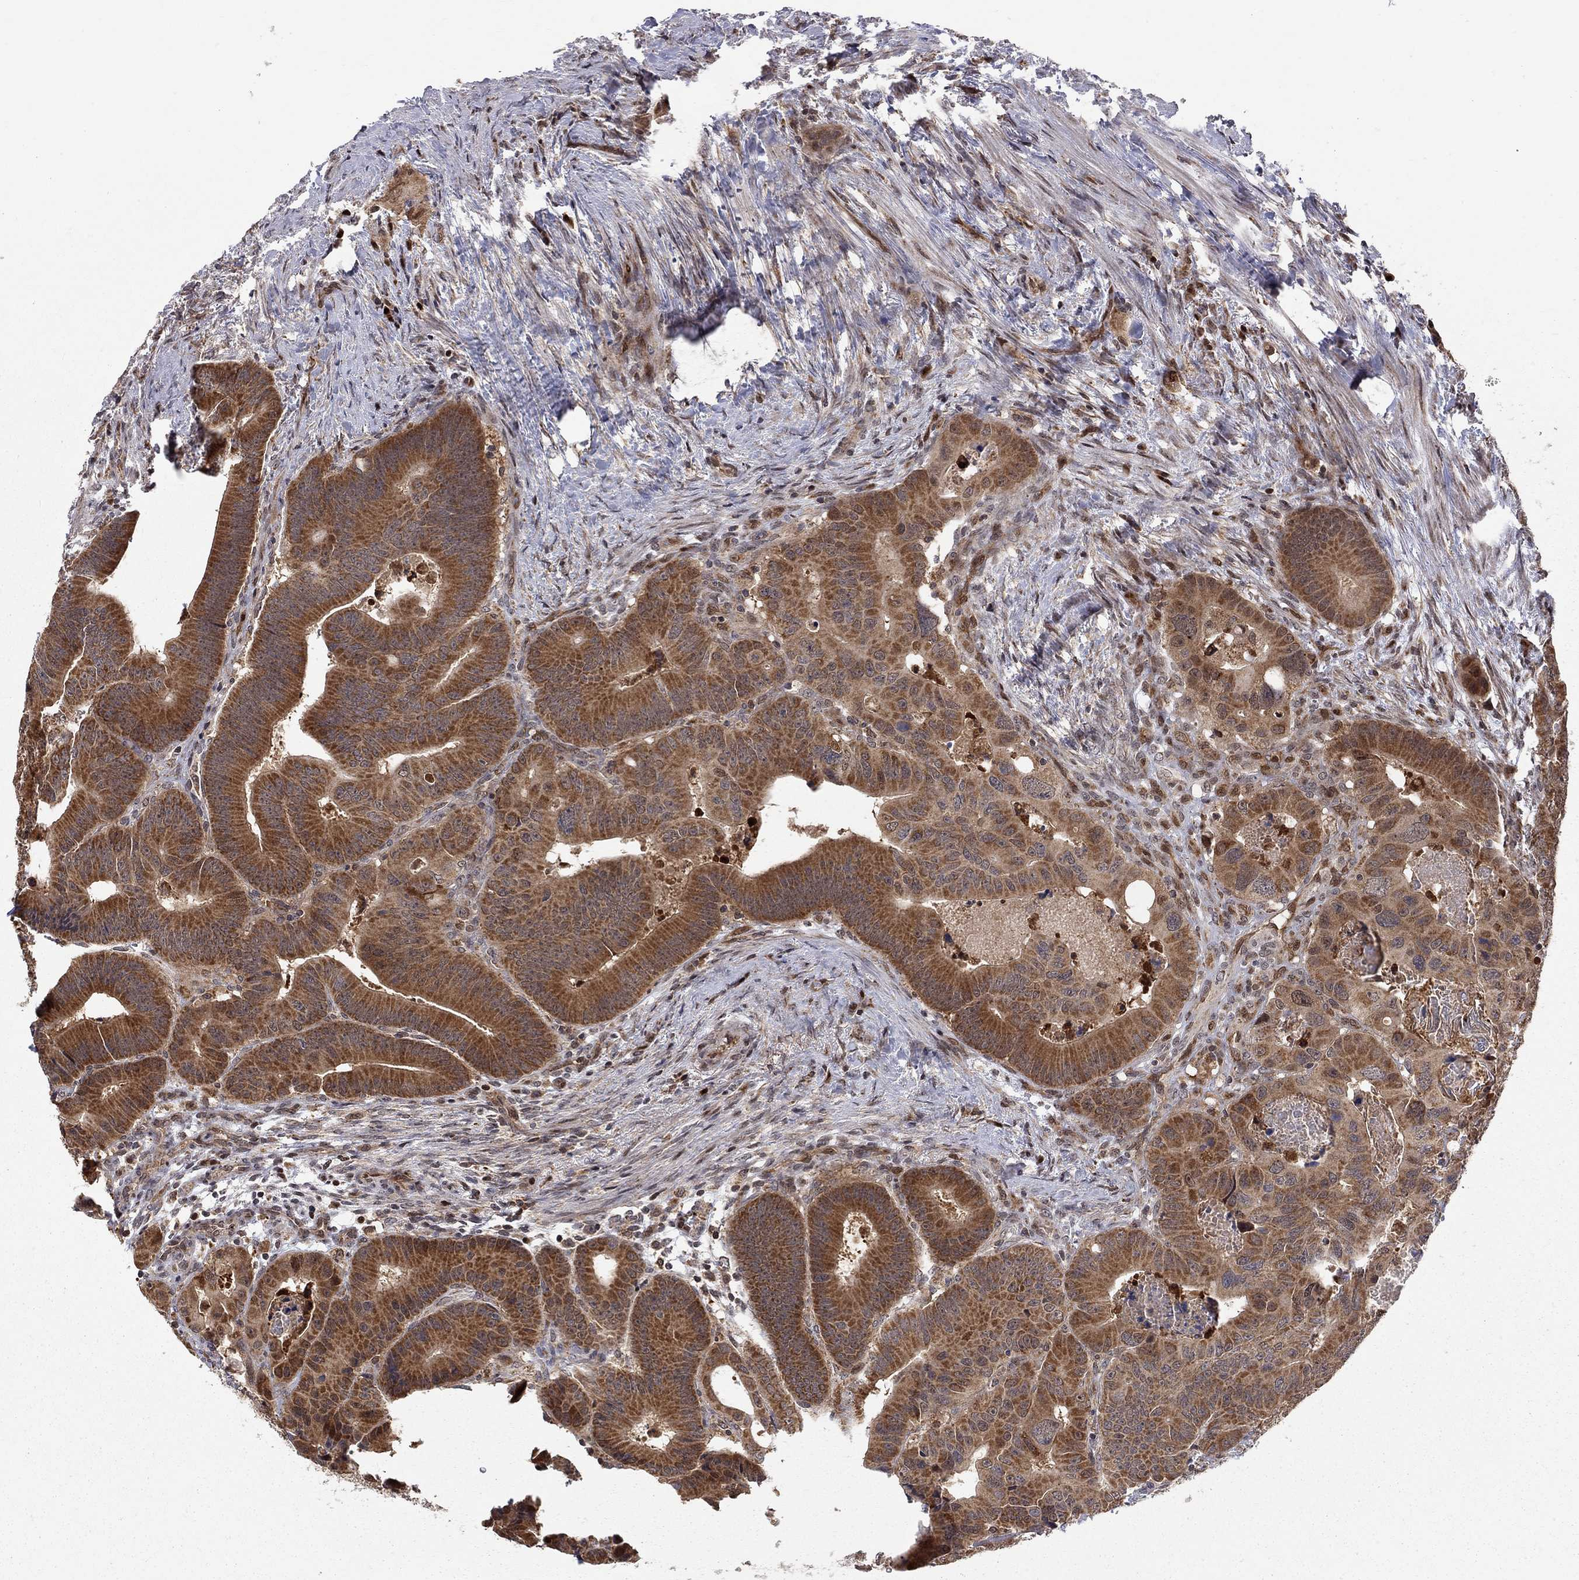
{"staining": {"intensity": "strong", "quantity": ">75%", "location": "cytoplasmic/membranous"}, "tissue": "colorectal cancer", "cell_type": "Tumor cells", "image_type": "cancer", "snomed": [{"axis": "morphology", "description": "Adenocarcinoma, NOS"}, {"axis": "topography", "description": "Rectum"}], "caption": "Human colorectal adenocarcinoma stained with a brown dye exhibits strong cytoplasmic/membranous positive staining in approximately >75% of tumor cells.", "gene": "ELOB", "patient": {"sex": "male", "age": 64}}